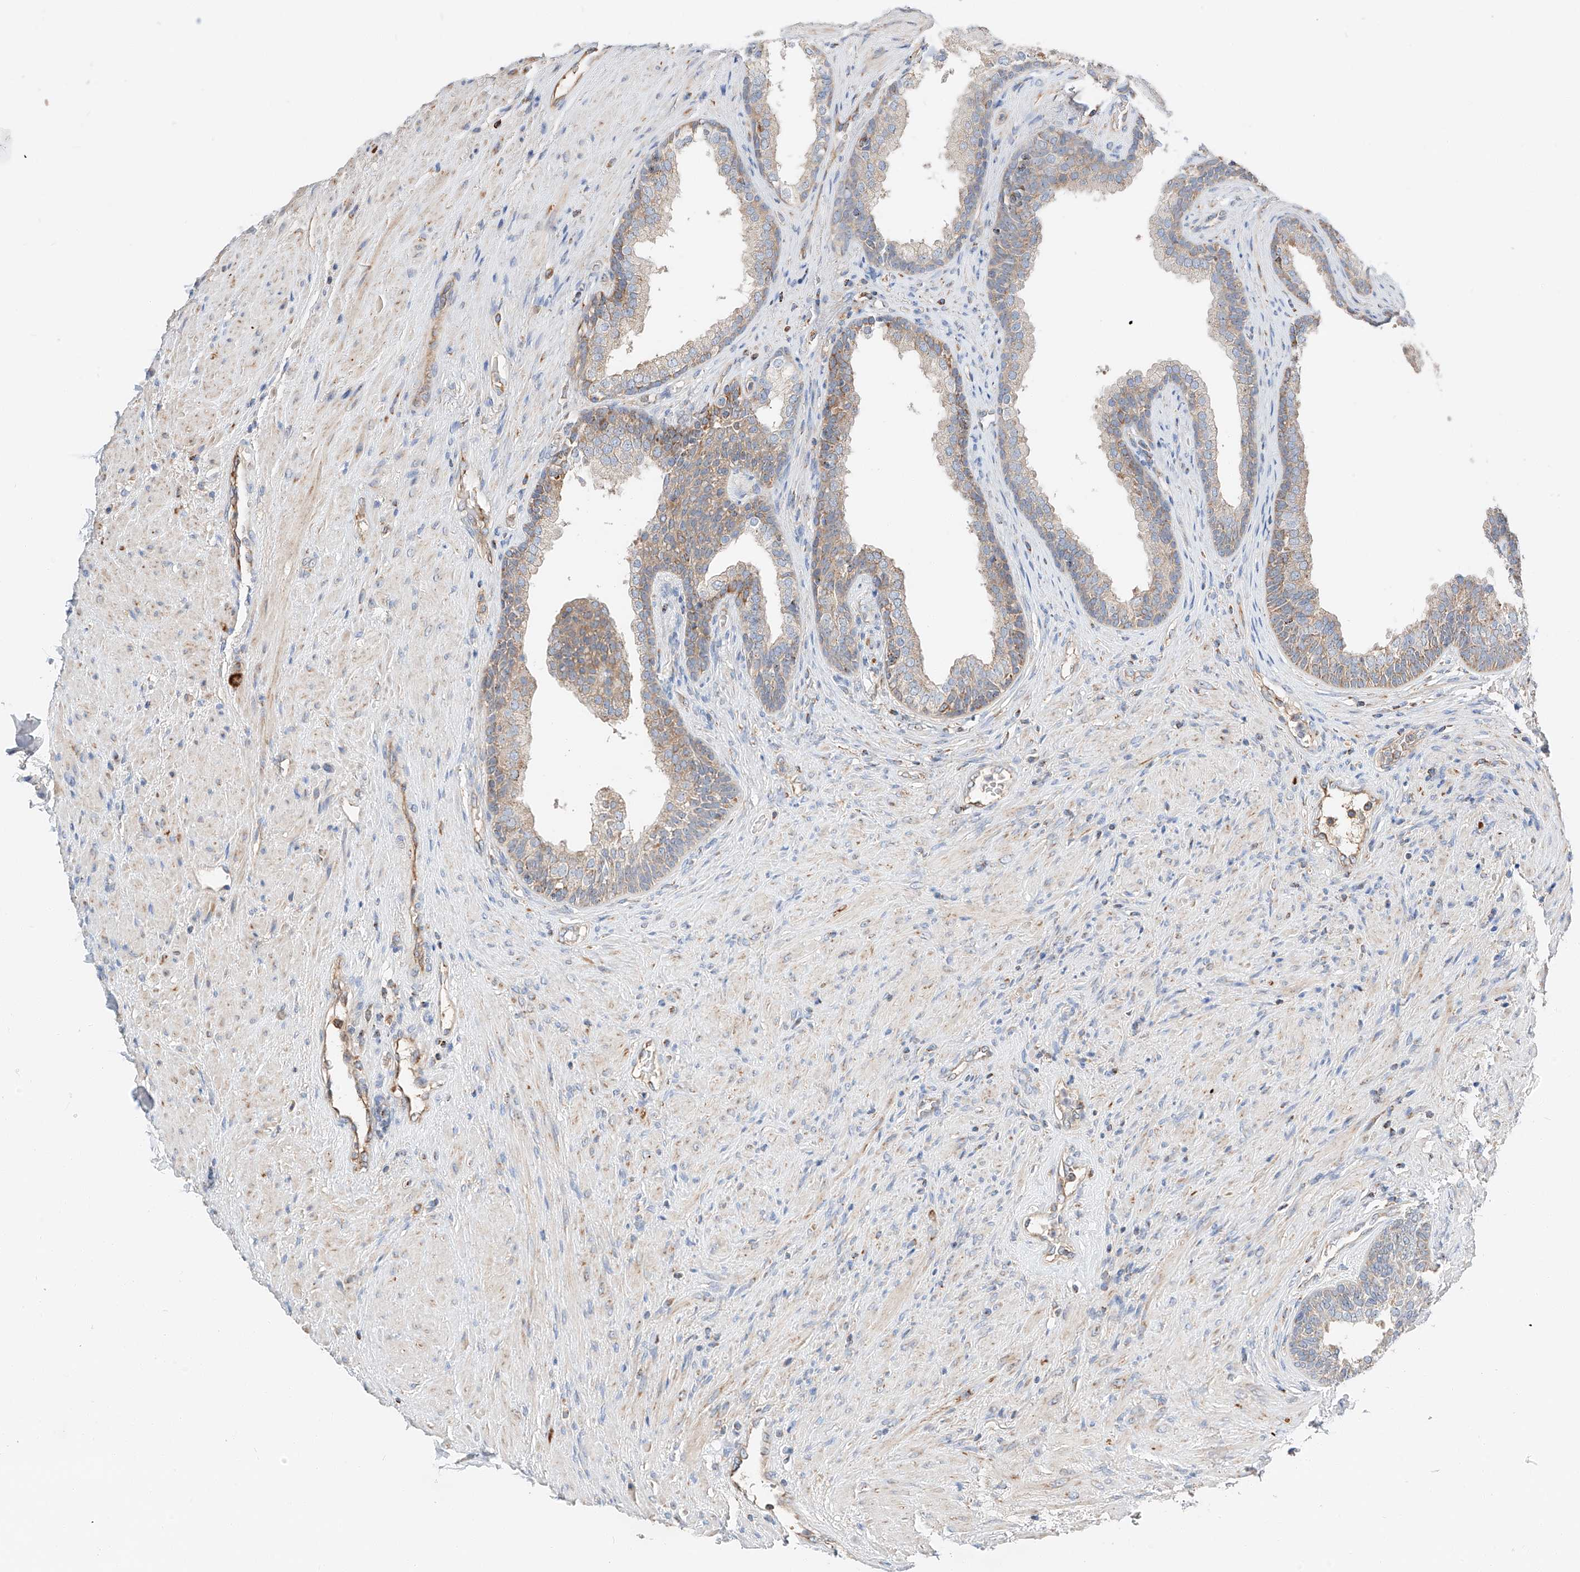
{"staining": {"intensity": "moderate", "quantity": "<25%", "location": "cytoplasmic/membranous"}, "tissue": "prostate", "cell_type": "Glandular cells", "image_type": "normal", "snomed": [{"axis": "morphology", "description": "Normal tissue, NOS"}, {"axis": "topography", "description": "Prostate"}], "caption": "Immunohistochemical staining of benign human prostate demonstrates low levels of moderate cytoplasmic/membranous staining in about <25% of glandular cells. The staining is performed using DAB (3,3'-diaminobenzidine) brown chromogen to label protein expression. The nuclei are counter-stained blue using hematoxylin.", "gene": "RUSC1", "patient": {"sex": "male", "age": 76}}